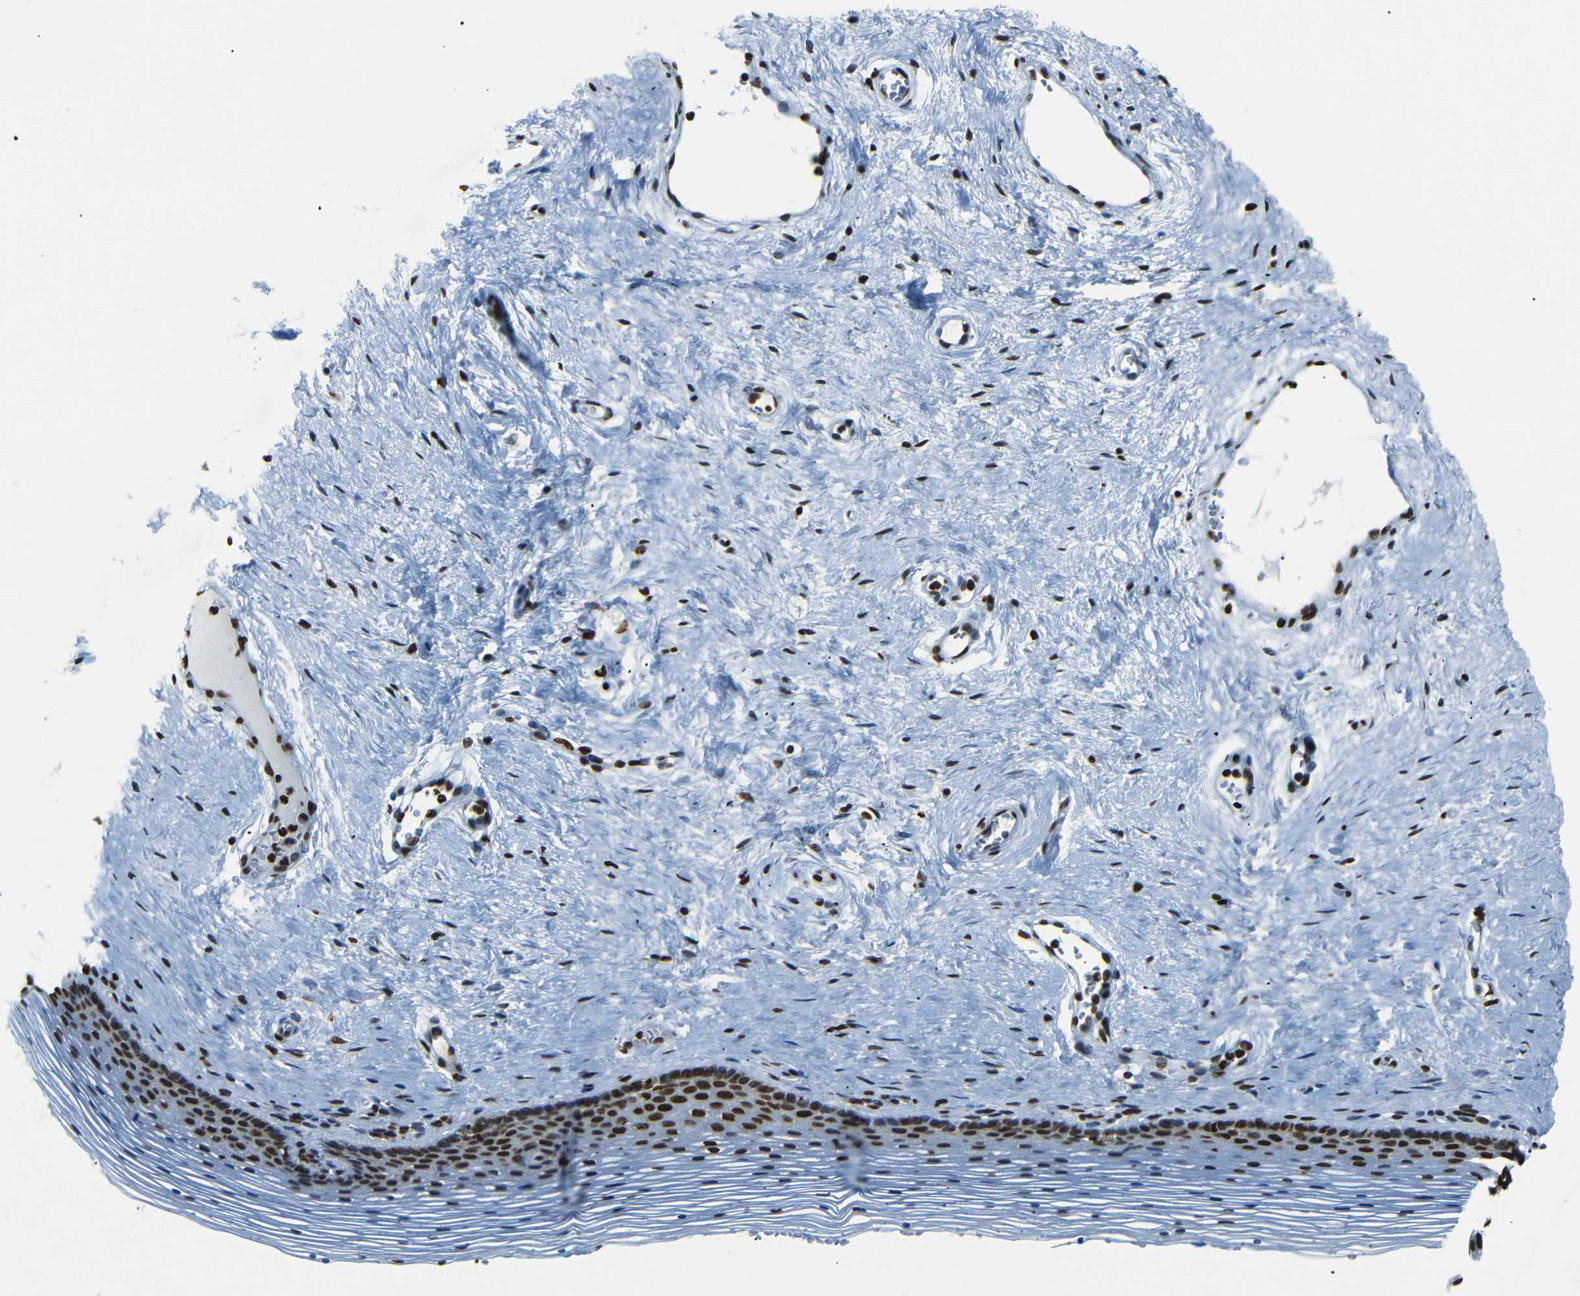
{"staining": {"intensity": "strong", "quantity": ">75%", "location": "nuclear"}, "tissue": "vagina", "cell_type": "Squamous epithelial cells", "image_type": "normal", "snomed": [{"axis": "morphology", "description": "Normal tissue, NOS"}, {"axis": "topography", "description": "Vagina"}], "caption": "Protein staining demonstrates strong nuclear expression in about >75% of squamous epithelial cells in unremarkable vagina.", "gene": "HMGN1", "patient": {"sex": "female", "age": 32}}